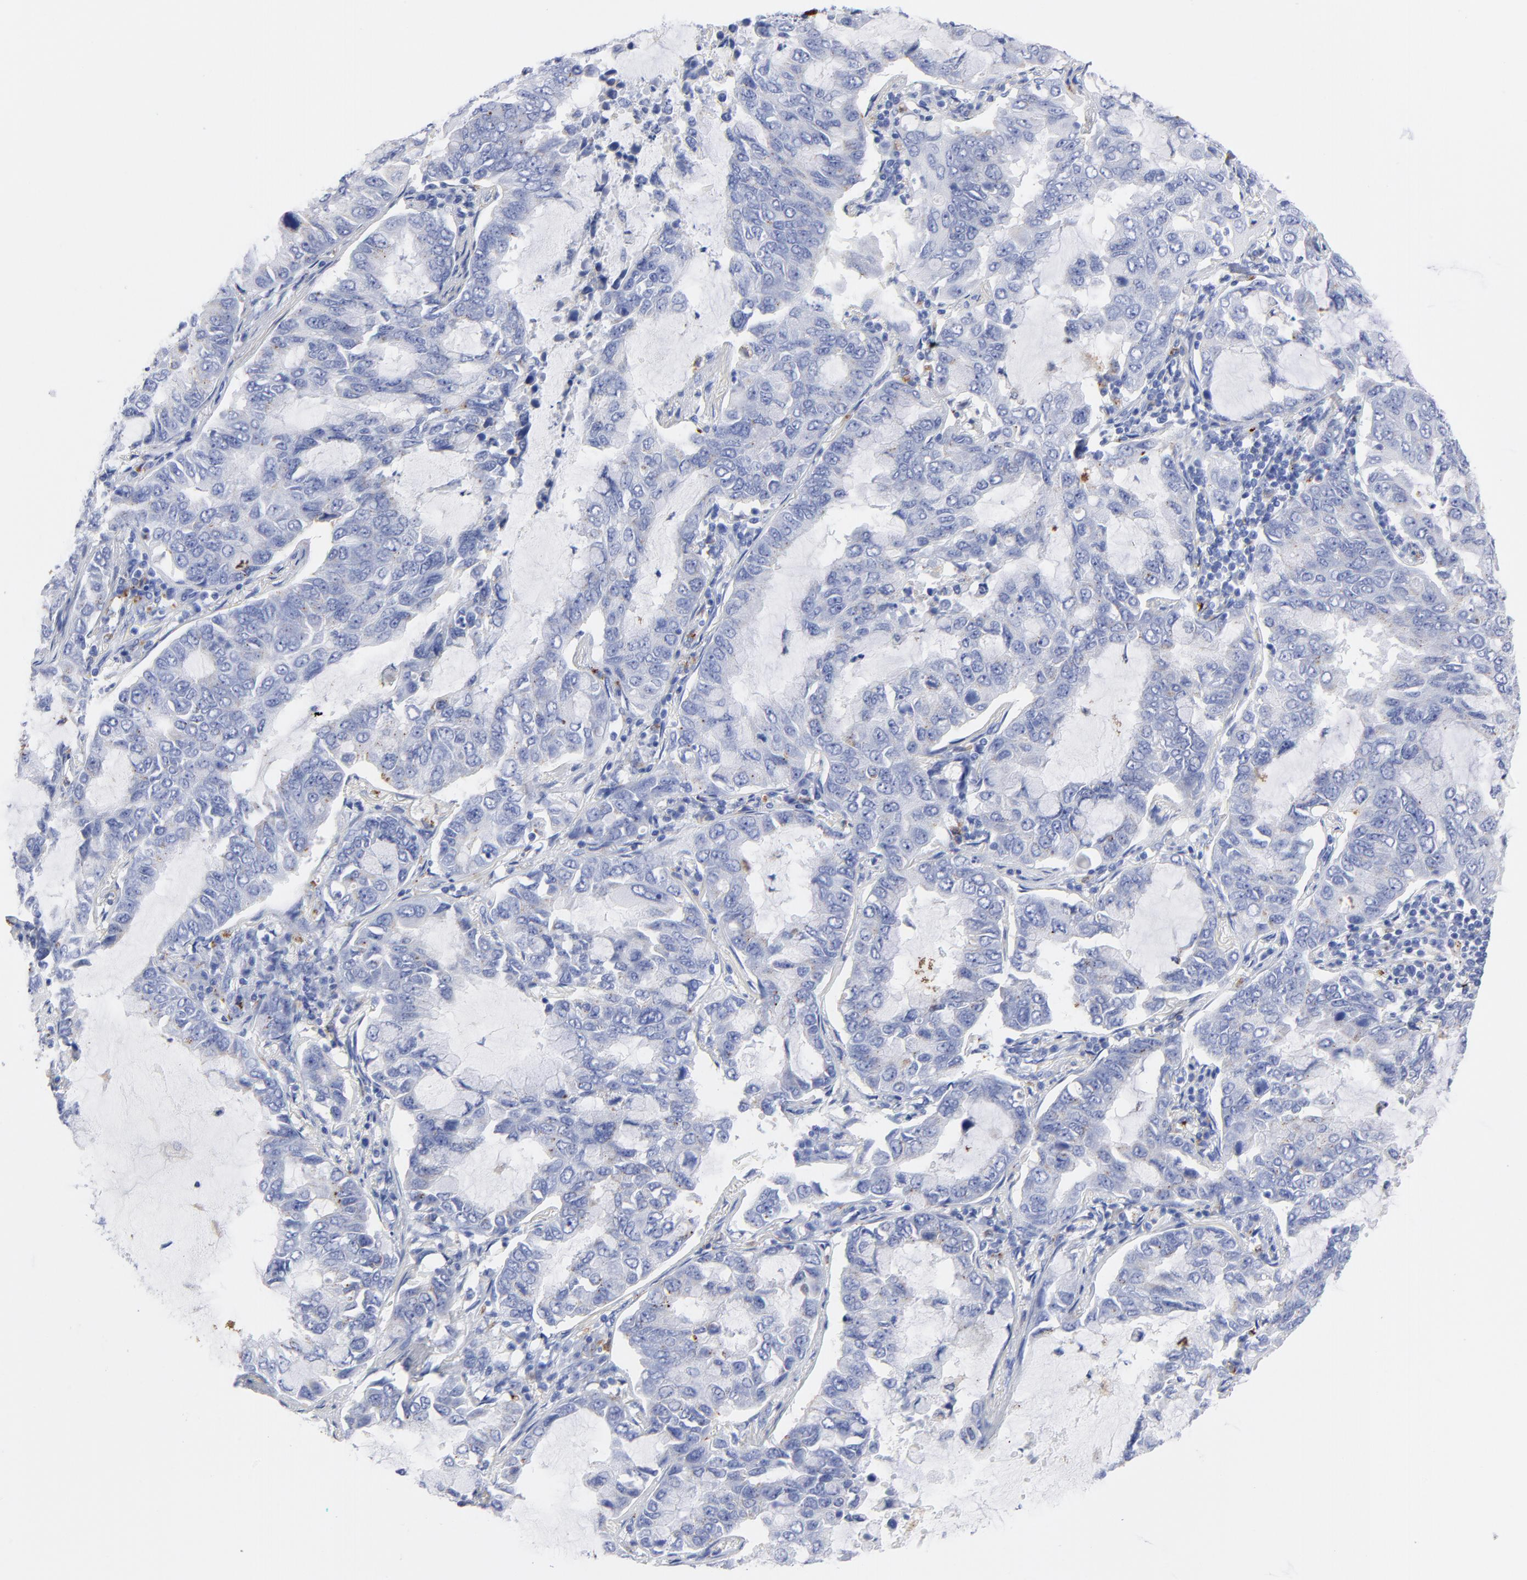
{"staining": {"intensity": "negative", "quantity": "none", "location": "none"}, "tissue": "lung cancer", "cell_type": "Tumor cells", "image_type": "cancer", "snomed": [{"axis": "morphology", "description": "Adenocarcinoma, NOS"}, {"axis": "topography", "description": "Lung"}], "caption": "There is no significant expression in tumor cells of lung cancer (adenocarcinoma). (IHC, brightfield microscopy, high magnification).", "gene": "CPVL", "patient": {"sex": "male", "age": 64}}